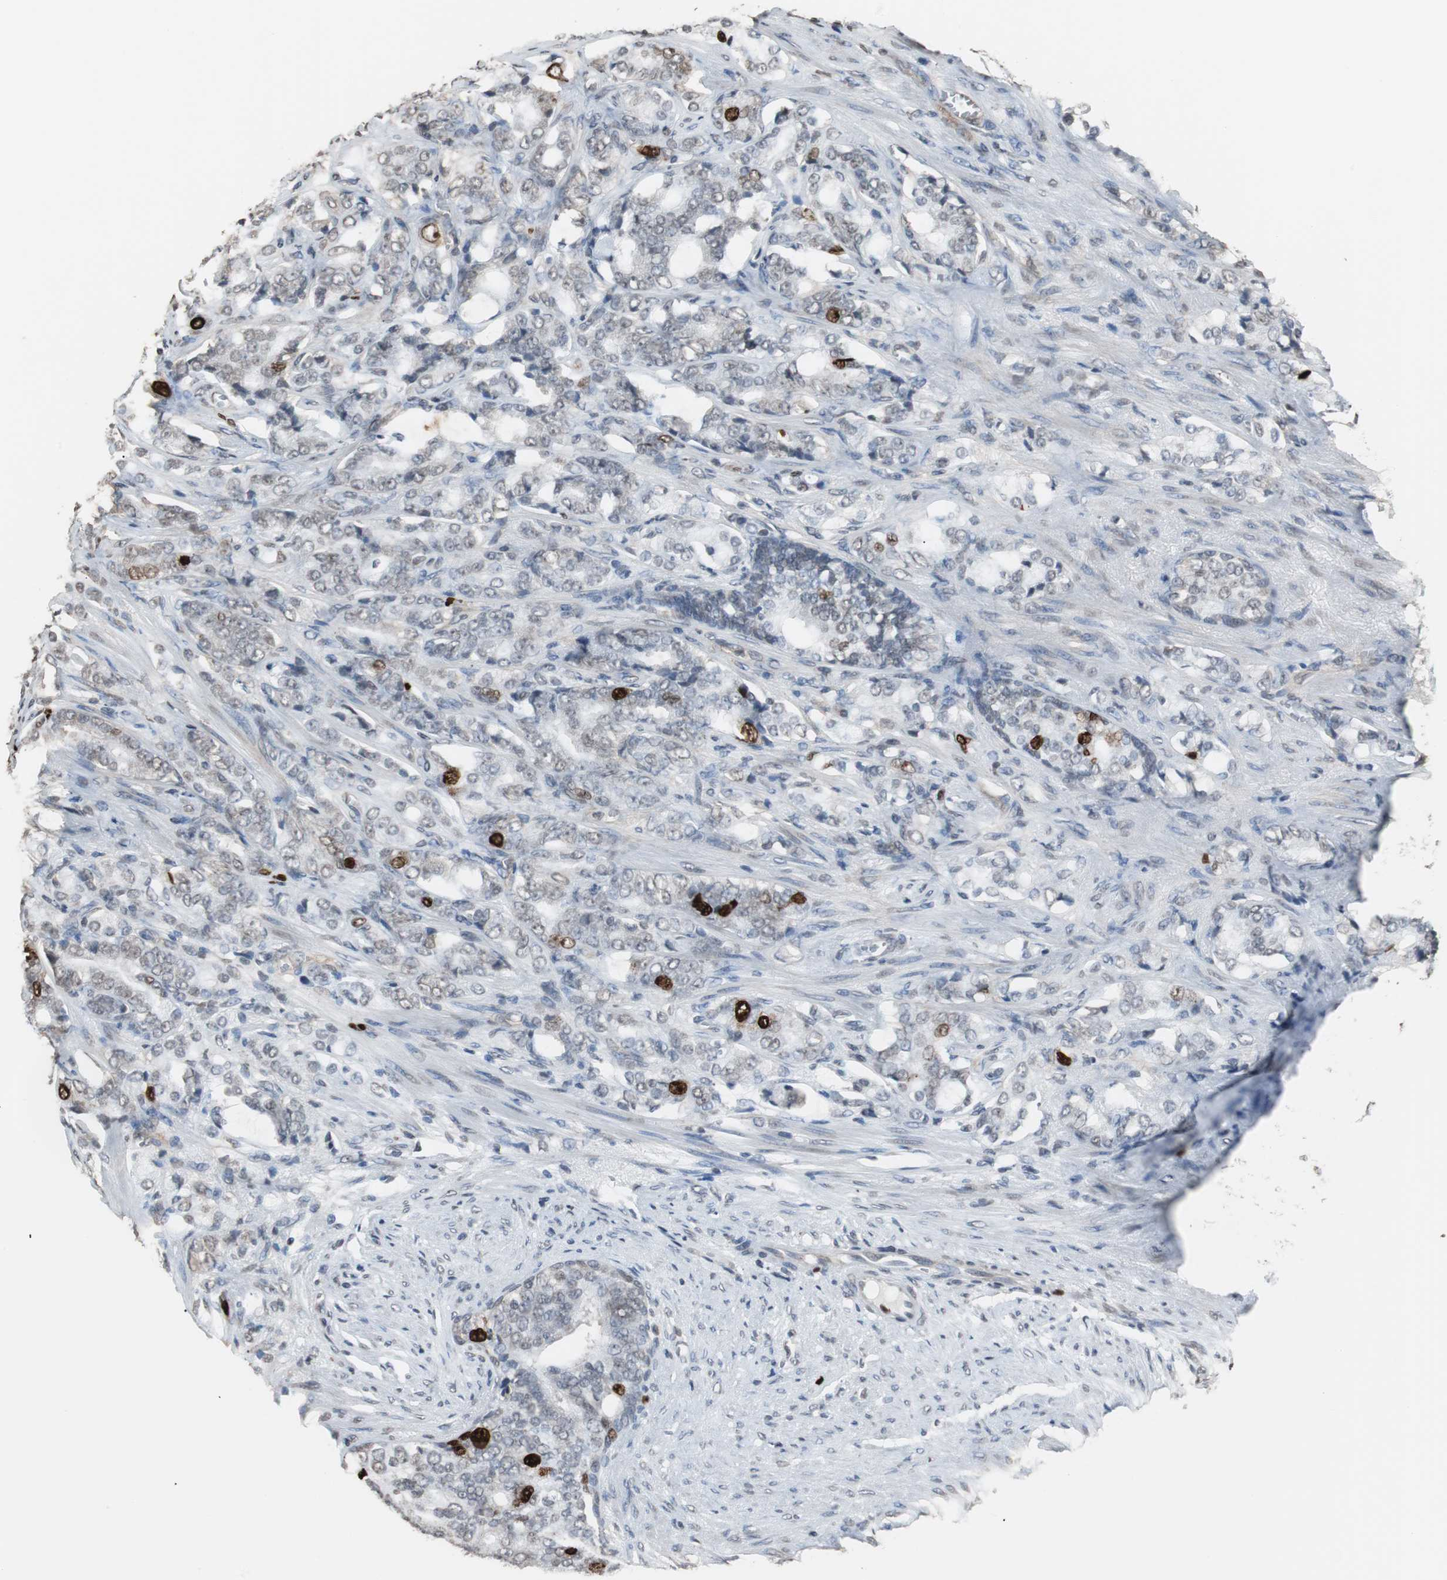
{"staining": {"intensity": "strong", "quantity": "<25%", "location": "nuclear"}, "tissue": "prostate cancer", "cell_type": "Tumor cells", "image_type": "cancer", "snomed": [{"axis": "morphology", "description": "Adenocarcinoma, Low grade"}, {"axis": "topography", "description": "Prostate"}], "caption": "A brown stain labels strong nuclear expression of a protein in low-grade adenocarcinoma (prostate) tumor cells.", "gene": "TOP2A", "patient": {"sex": "male", "age": 58}}